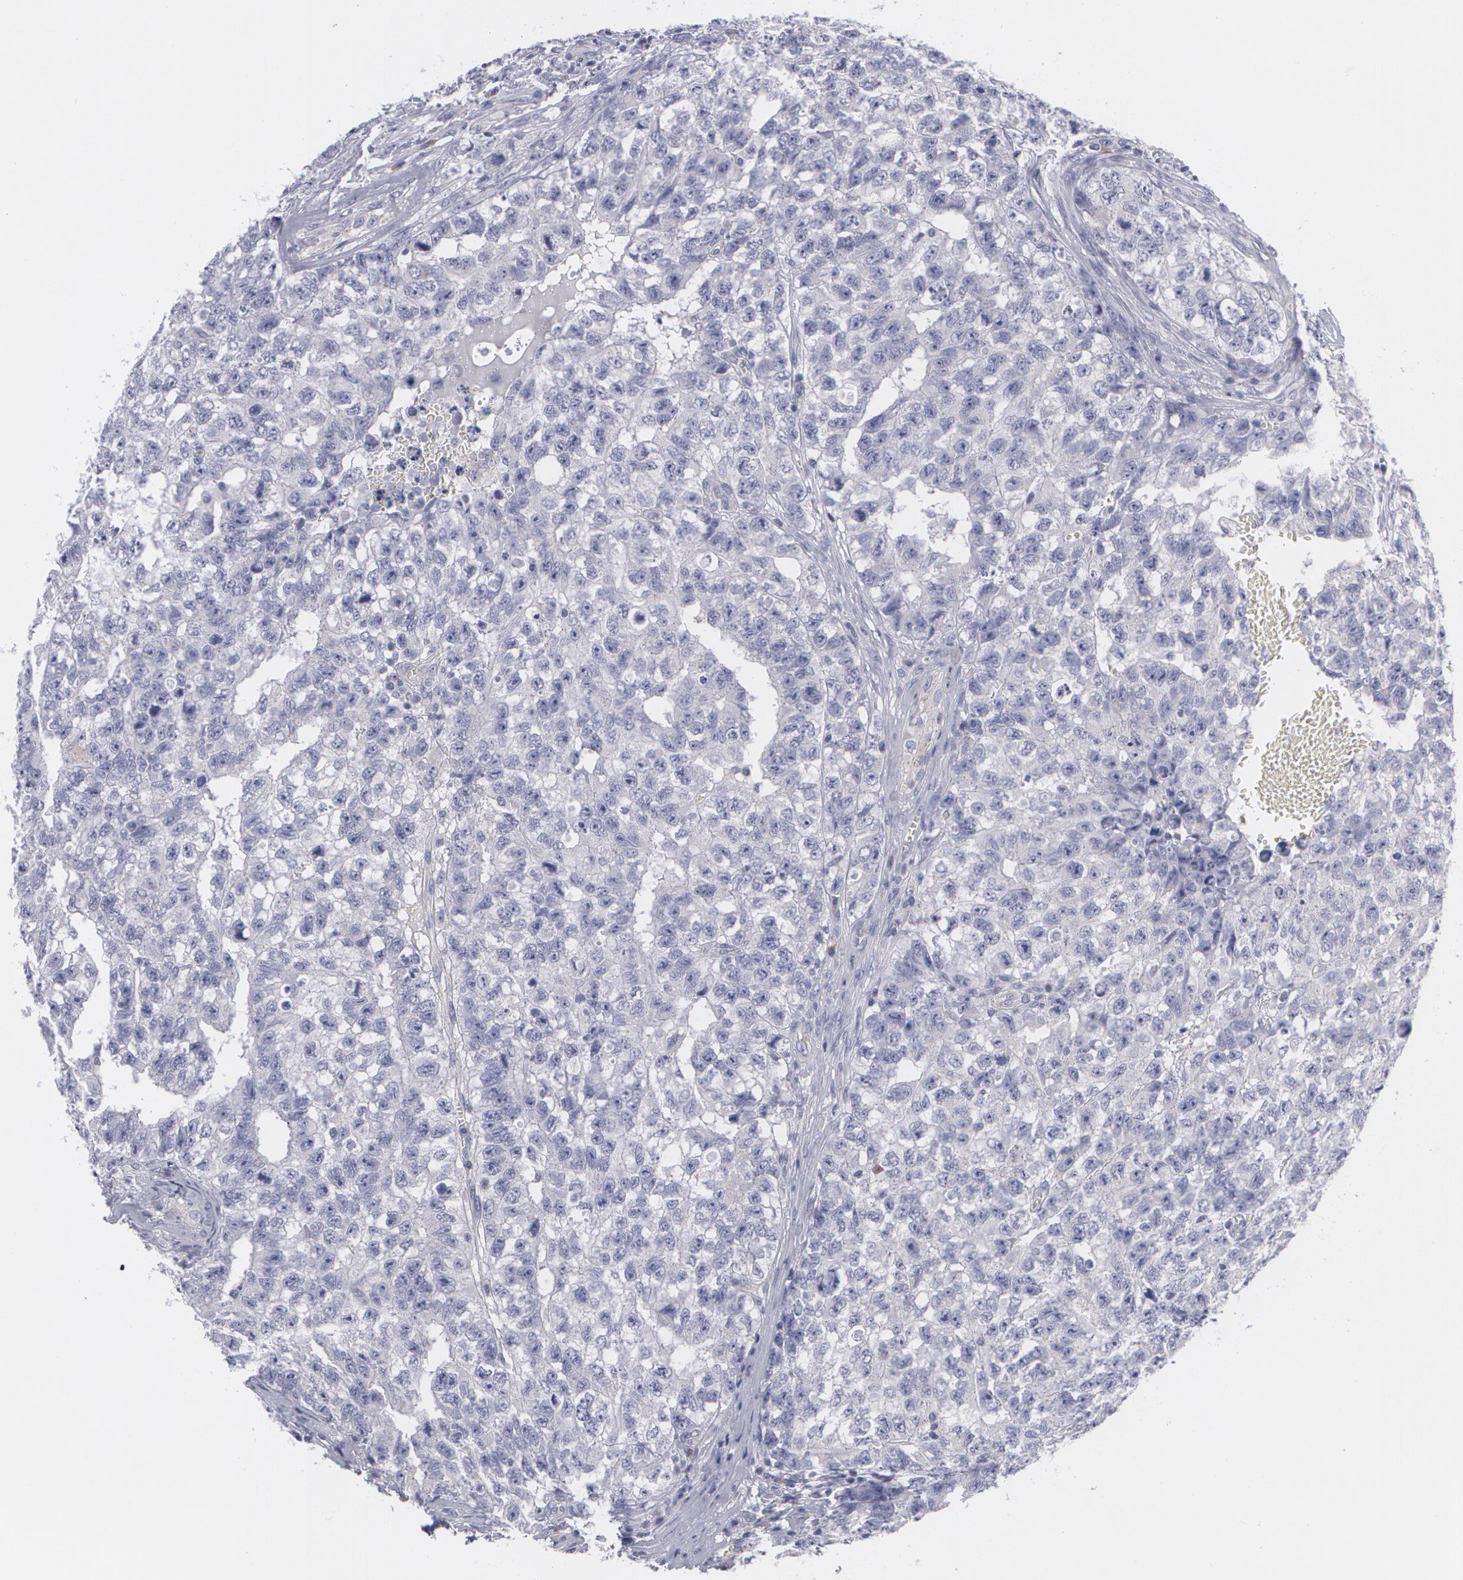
{"staining": {"intensity": "negative", "quantity": "none", "location": "none"}, "tissue": "testis cancer", "cell_type": "Tumor cells", "image_type": "cancer", "snomed": [{"axis": "morphology", "description": "Carcinoma, Embryonal, NOS"}, {"axis": "topography", "description": "Testis"}], "caption": "Embryonal carcinoma (testis) was stained to show a protein in brown. There is no significant positivity in tumor cells. Nuclei are stained in blue.", "gene": "MBNL3", "patient": {"sex": "male", "age": 31}}